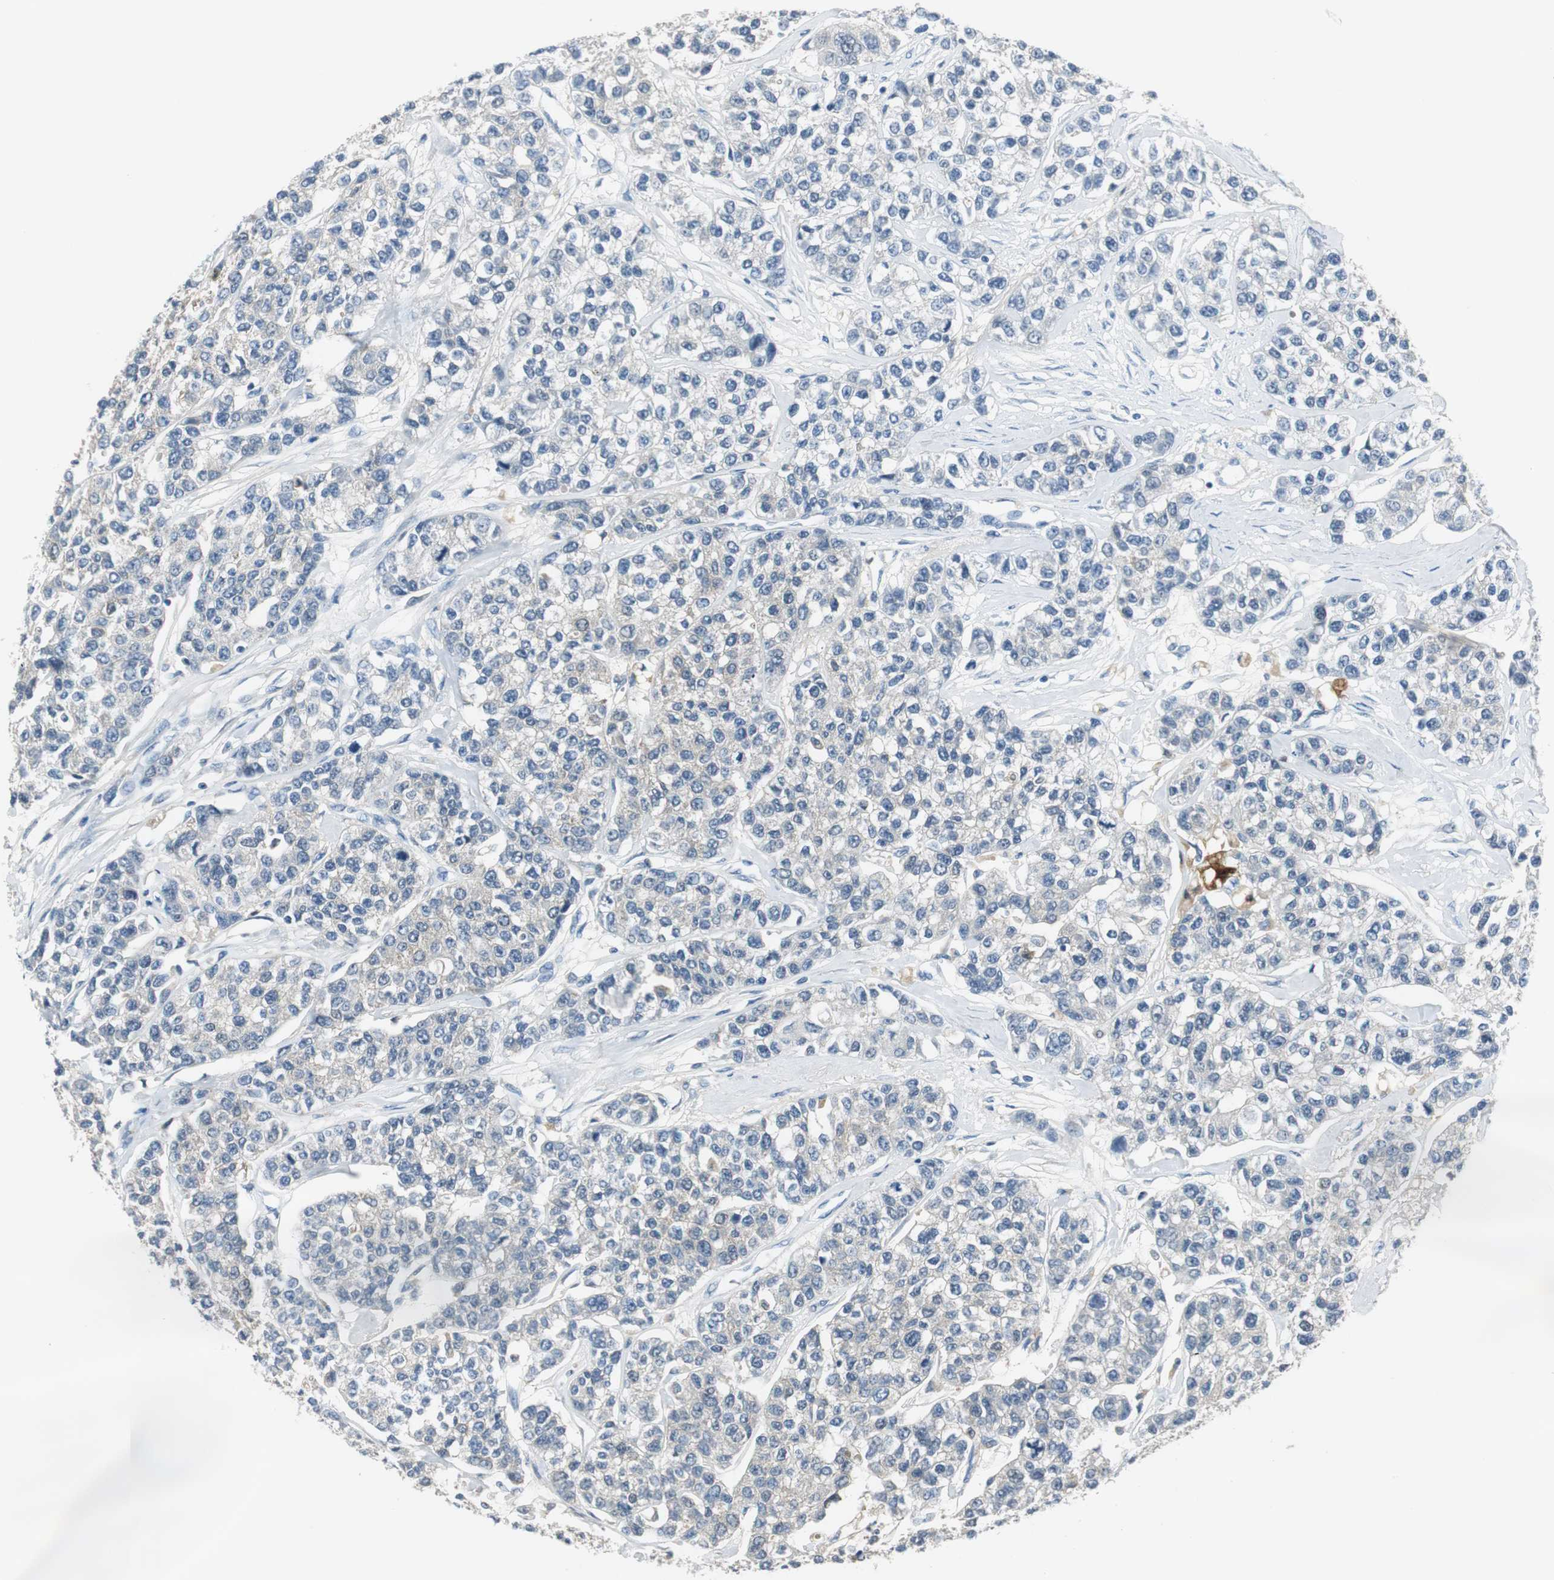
{"staining": {"intensity": "negative", "quantity": "none", "location": "none"}, "tissue": "breast cancer", "cell_type": "Tumor cells", "image_type": "cancer", "snomed": [{"axis": "morphology", "description": "Duct carcinoma"}, {"axis": "topography", "description": "Breast"}], "caption": "This is an immunohistochemistry (IHC) photomicrograph of breast invasive ductal carcinoma. There is no staining in tumor cells.", "gene": "FBP1", "patient": {"sex": "female", "age": 51}}